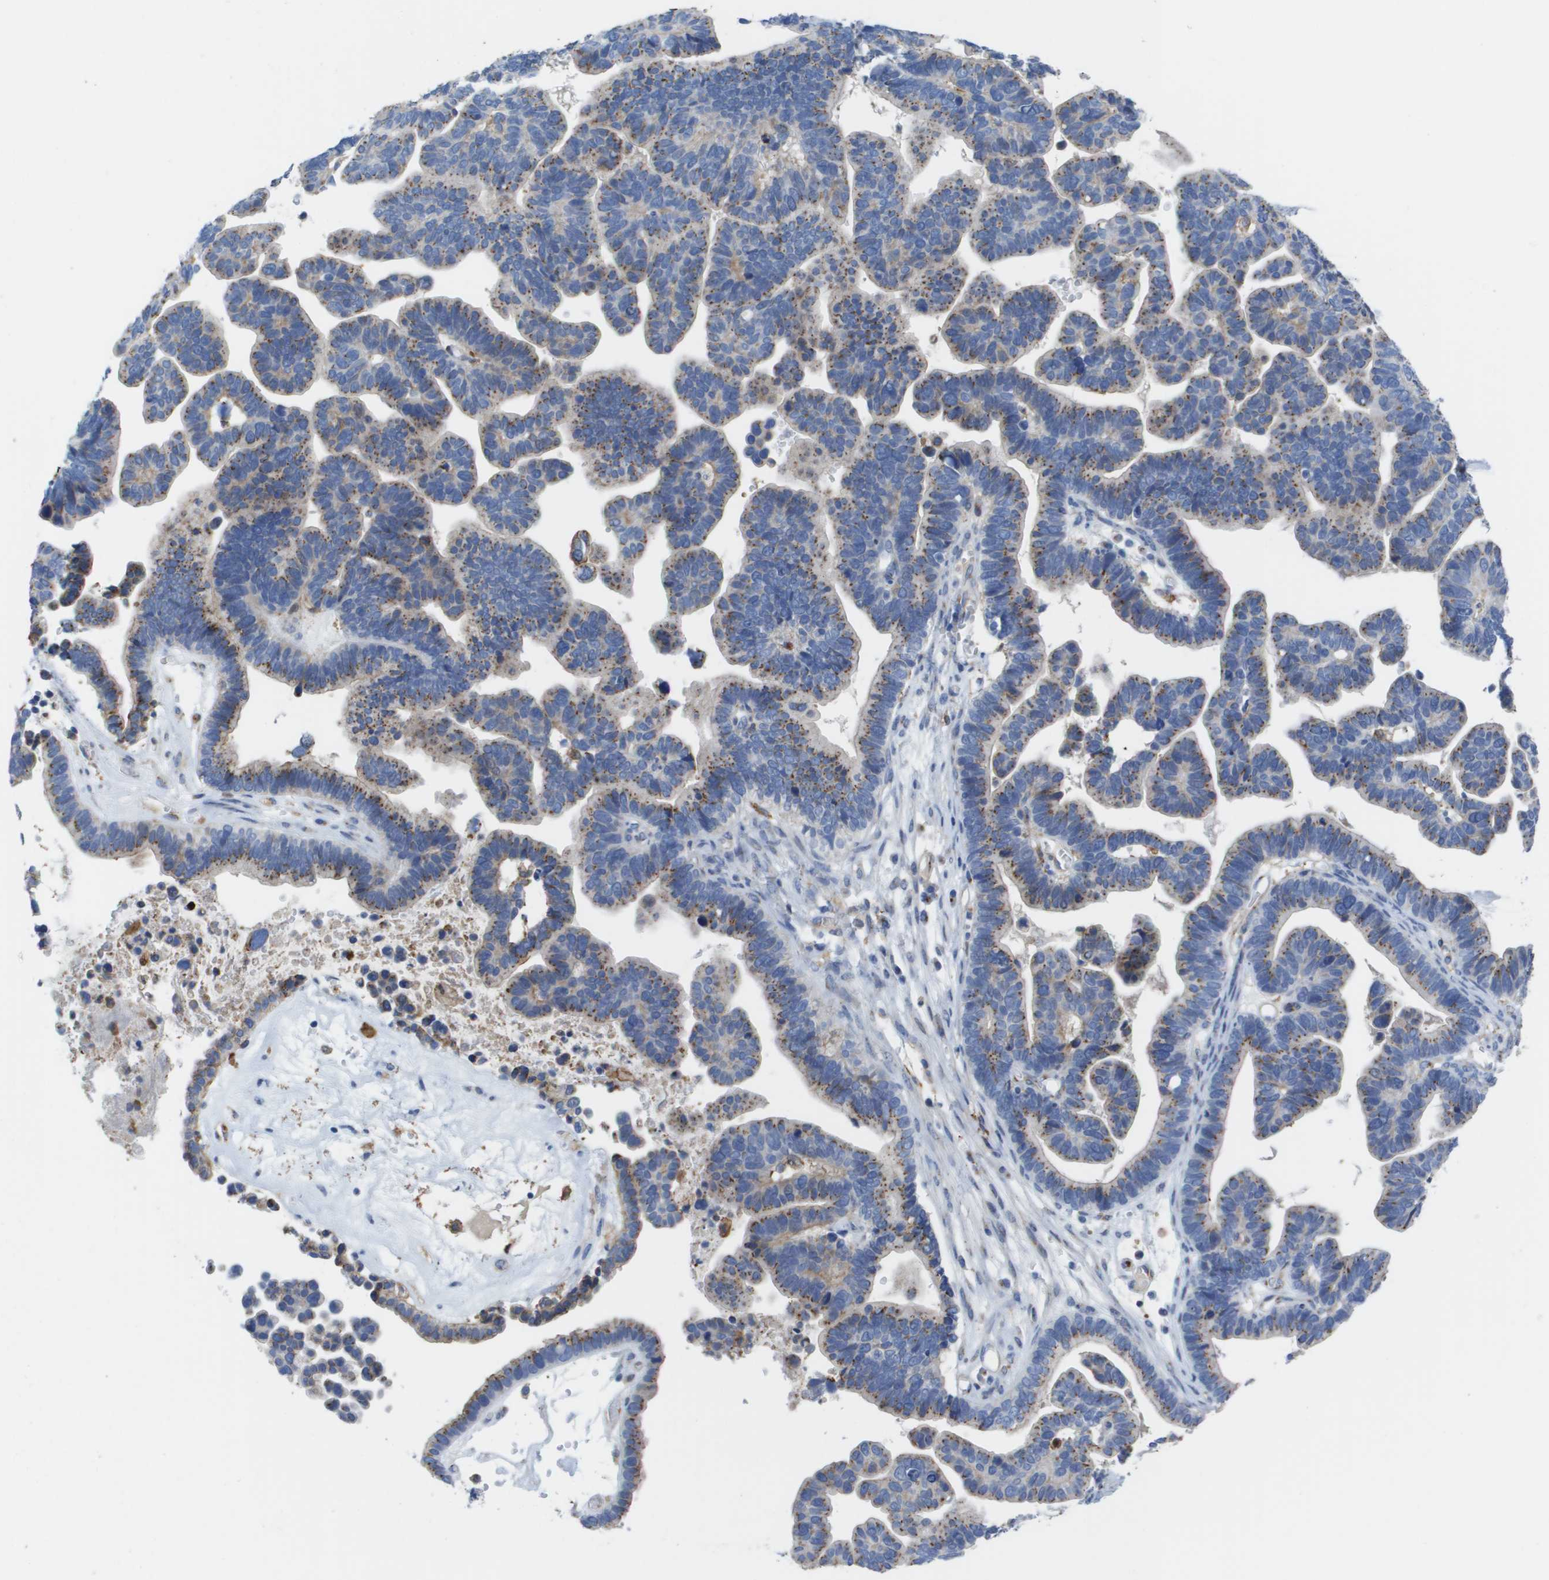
{"staining": {"intensity": "moderate", "quantity": ">75%", "location": "cytoplasmic/membranous"}, "tissue": "ovarian cancer", "cell_type": "Tumor cells", "image_type": "cancer", "snomed": [{"axis": "morphology", "description": "Cystadenocarcinoma, serous, NOS"}, {"axis": "topography", "description": "Ovary"}], "caption": "DAB (3,3'-diaminobenzidine) immunohistochemical staining of human ovarian cancer (serous cystadenocarcinoma) exhibits moderate cytoplasmic/membranous protein positivity in approximately >75% of tumor cells. Nuclei are stained in blue.", "gene": "SLC37A2", "patient": {"sex": "female", "age": 56}}